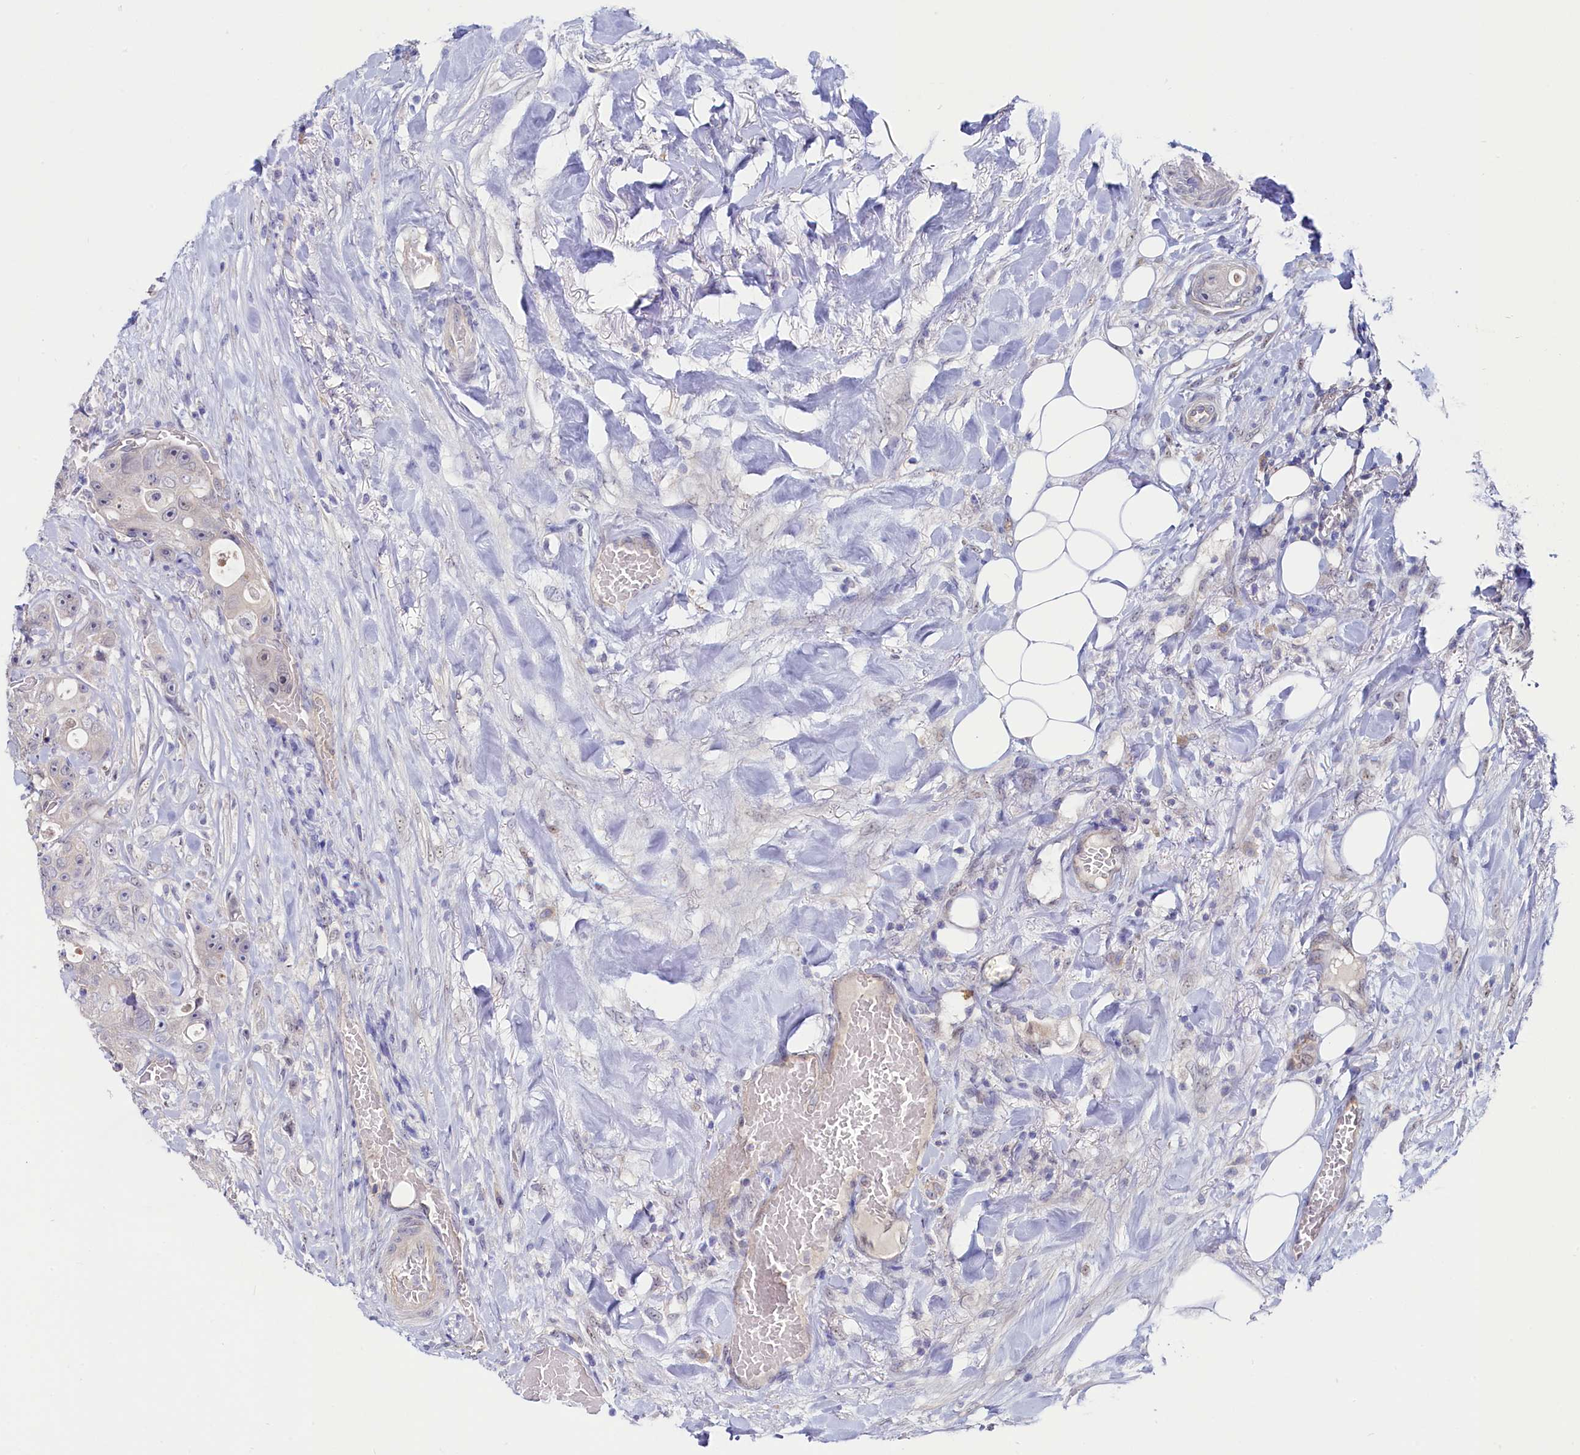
{"staining": {"intensity": "negative", "quantity": "none", "location": "none"}, "tissue": "colorectal cancer", "cell_type": "Tumor cells", "image_type": "cancer", "snomed": [{"axis": "morphology", "description": "Adenocarcinoma, NOS"}, {"axis": "topography", "description": "Colon"}], "caption": "Tumor cells are negative for brown protein staining in colorectal cancer.", "gene": "ASTE1", "patient": {"sex": "female", "age": 46}}